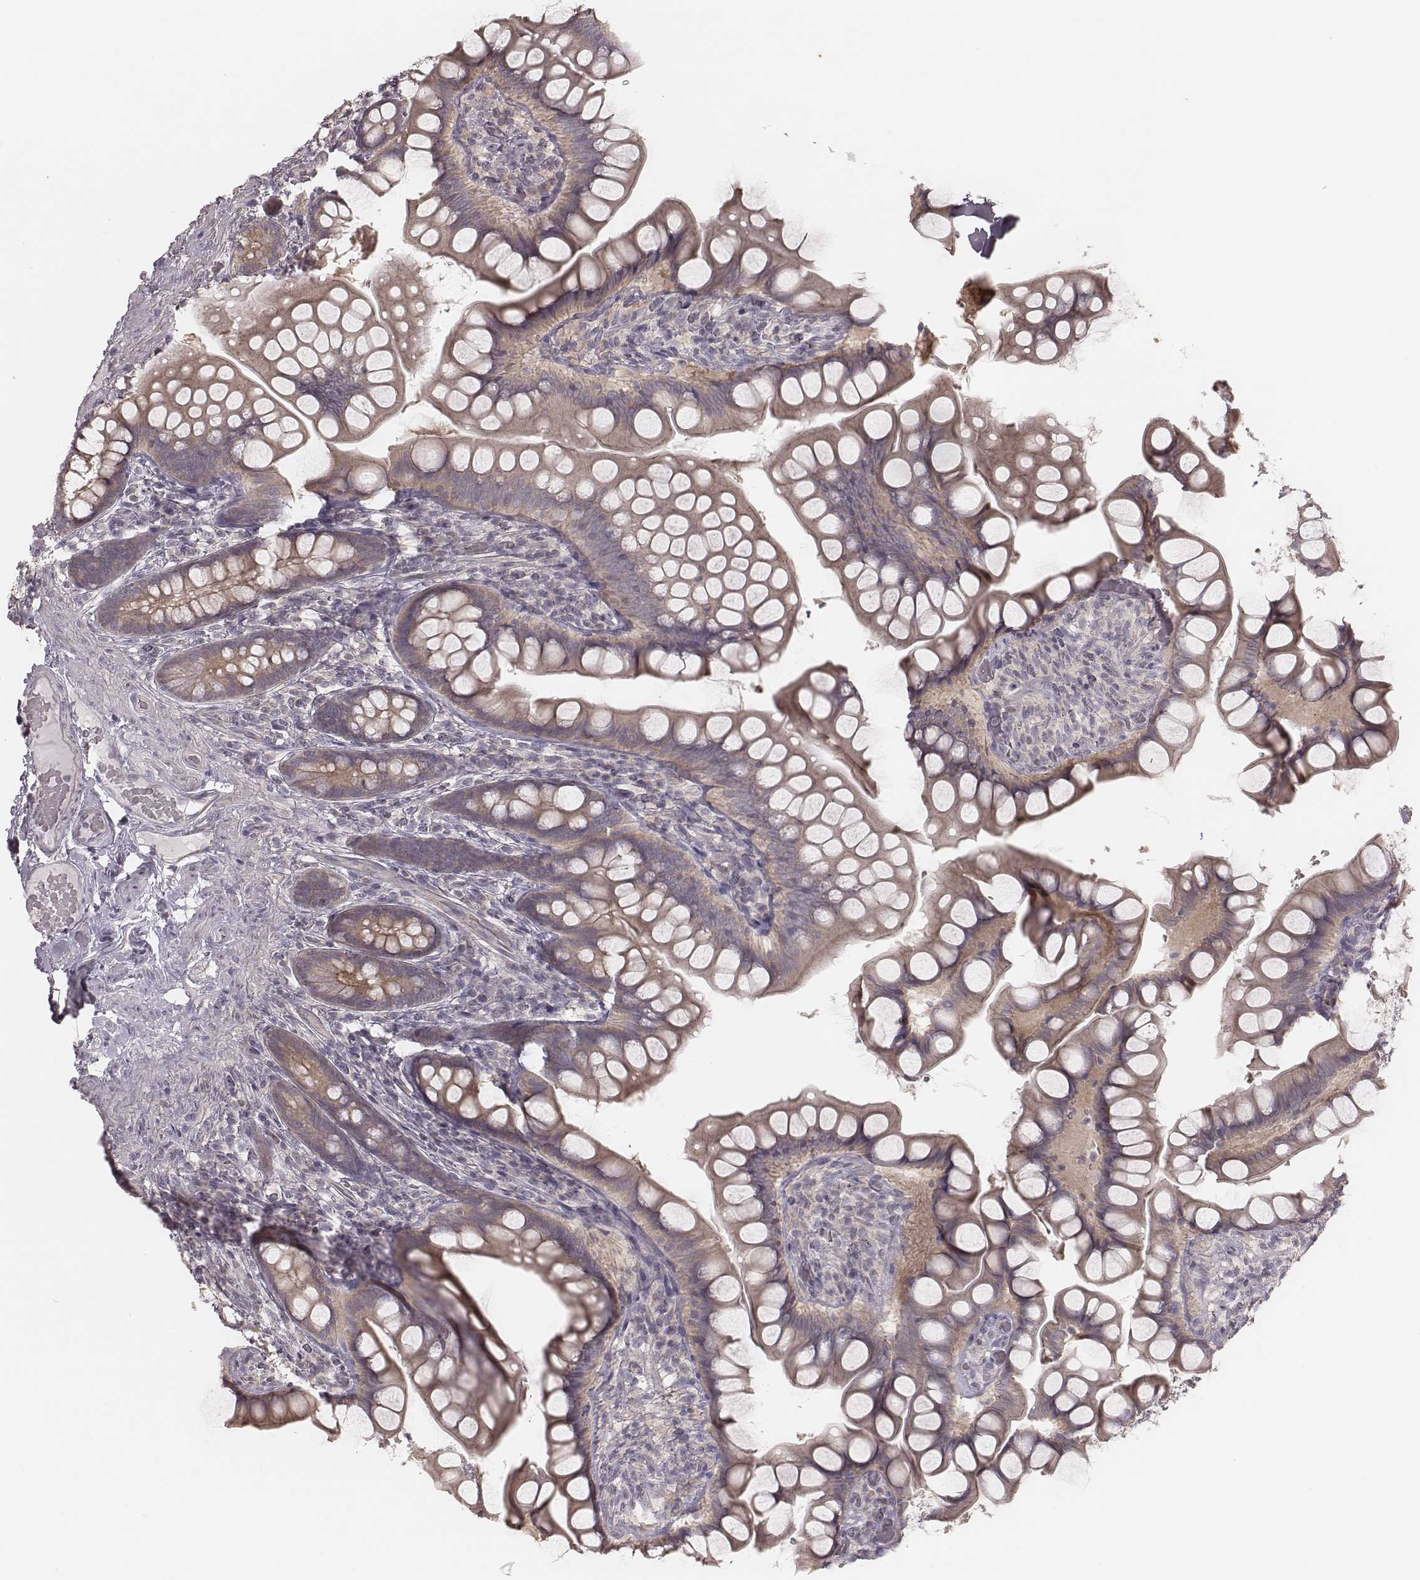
{"staining": {"intensity": "weak", "quantity": ">75%", "location": "cytoplasmic/membranous"}, "tissue": "small intestine", "cell_type": "Glandular cells", "image_type": "normal", "snomed": [{"axis": "morphology", "description": "Normal tissue, NOS"}, {"axis": "topography", "description": "Small intestine"}], "caption": "Immunohistochemical staining of normal human small intestine shows low levels of weak cytoplasmic/membranous positivity in about >75% of glandular cells. Immunohistochemistry stains the protein in brown and the nuclei are stained blue.", "gene": "TDRD5", "patient": {"sex": "male", "age": 70}}